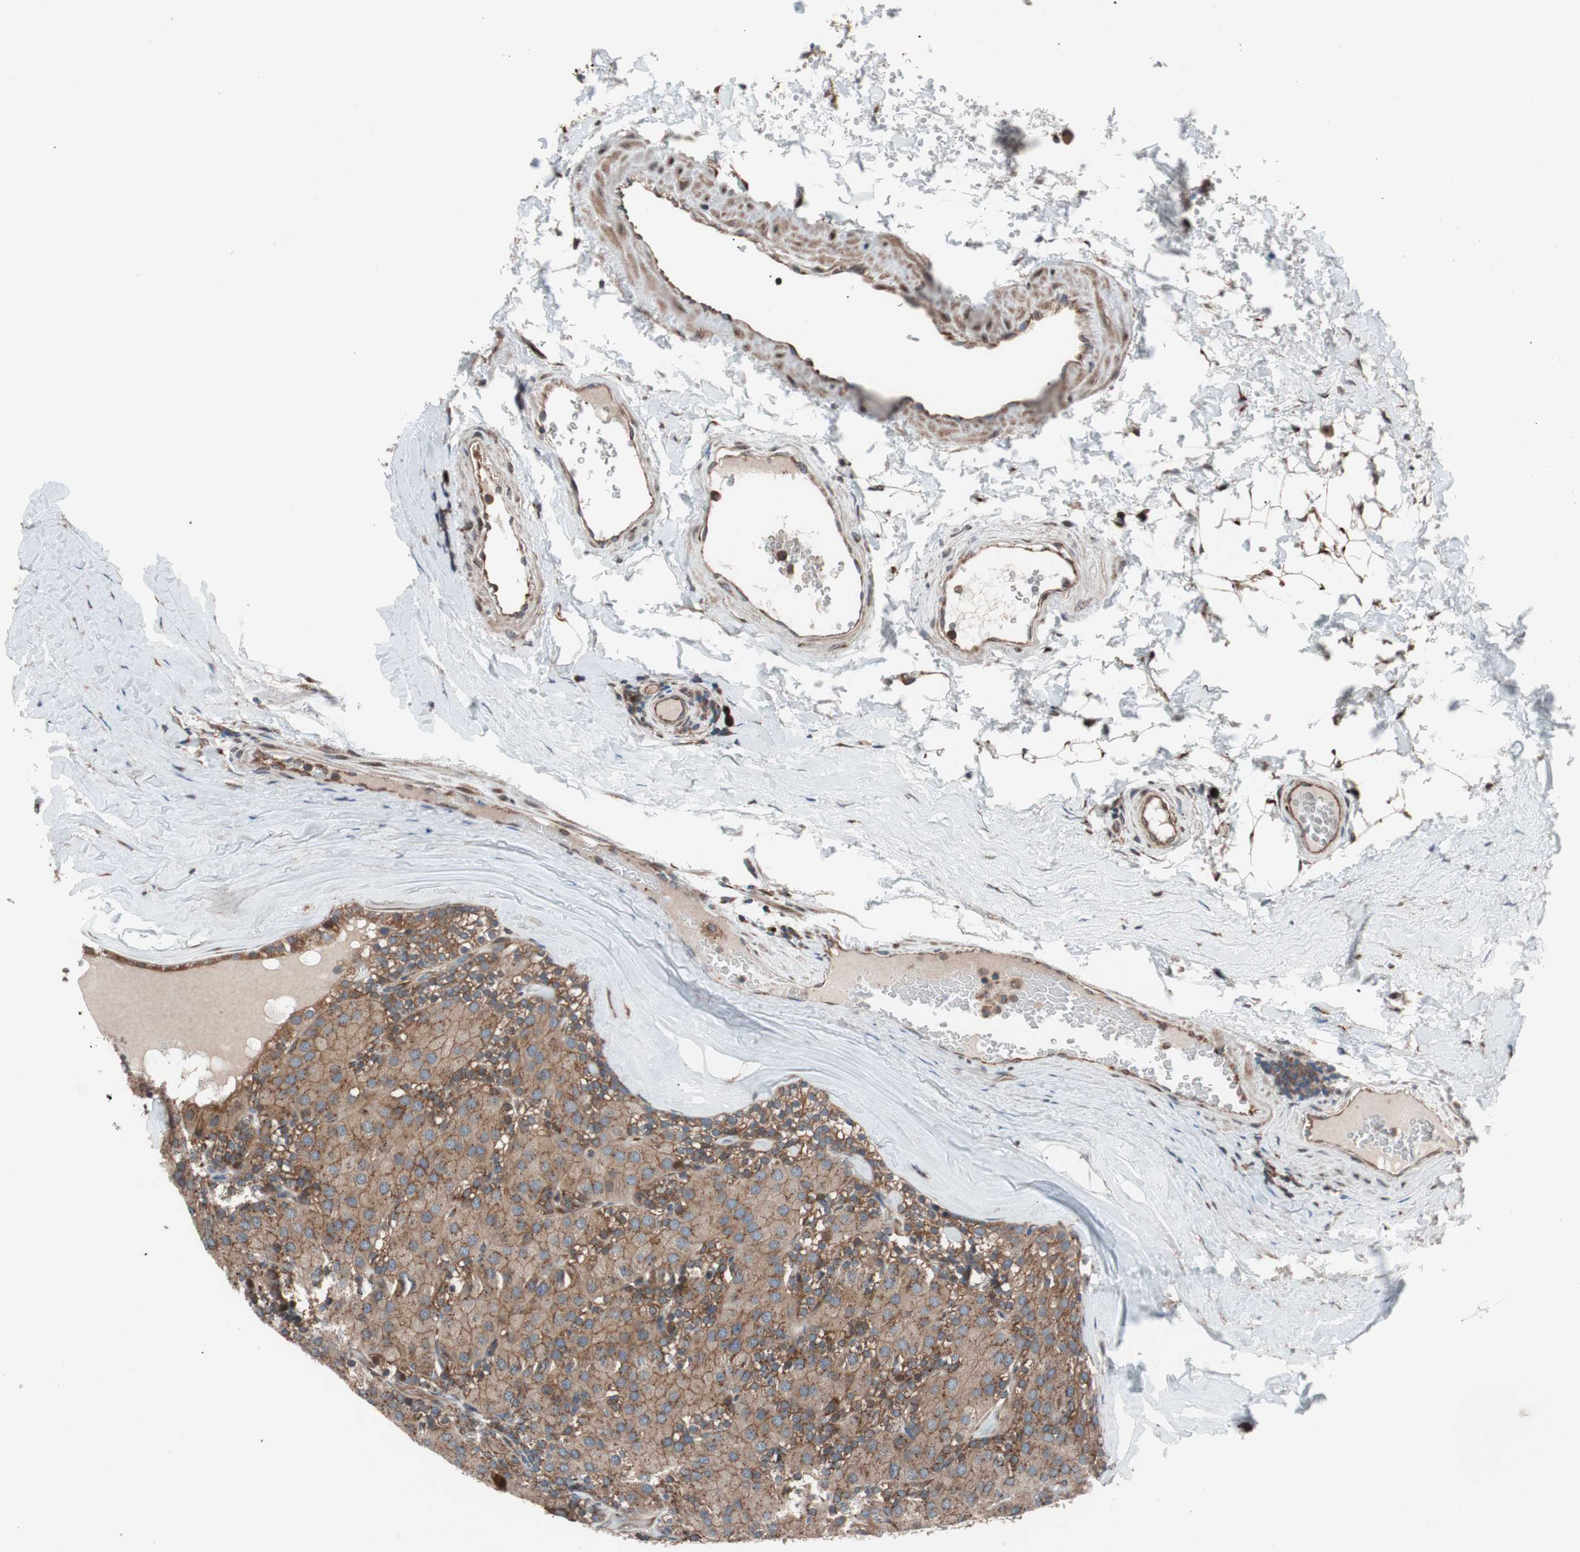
{"staining": {"intensity": "moderate", "quantity": ">75%", "location": "cytoplasmic/membranous"}, "tissue": "parathyroid gland", "cell_type": "Glandular cells", "image_type": "normal", "snomed": [{"axis": "morphology", "description": "Normal tissue, NOS"}, {"axis": "morphology", "description": "Adenoma, NOS"}, {"axis": "topography", "description": "Parathyroid gland"}], "caption": "Parathyroid gland stained with DAB (3,3'-diaminobenzidine) IHC shows medium levels of moderate cytoplasmic/membranous staining in approximately >75% of glandular cells. The staining was performed using DAB (3,3'-diaminobenzidine), with brown indicating positive protein expression. Nuclei are stained blue with hematoxylin.", "gene": "SEC31A", "patient": {"sex": "female", "age": 86}}